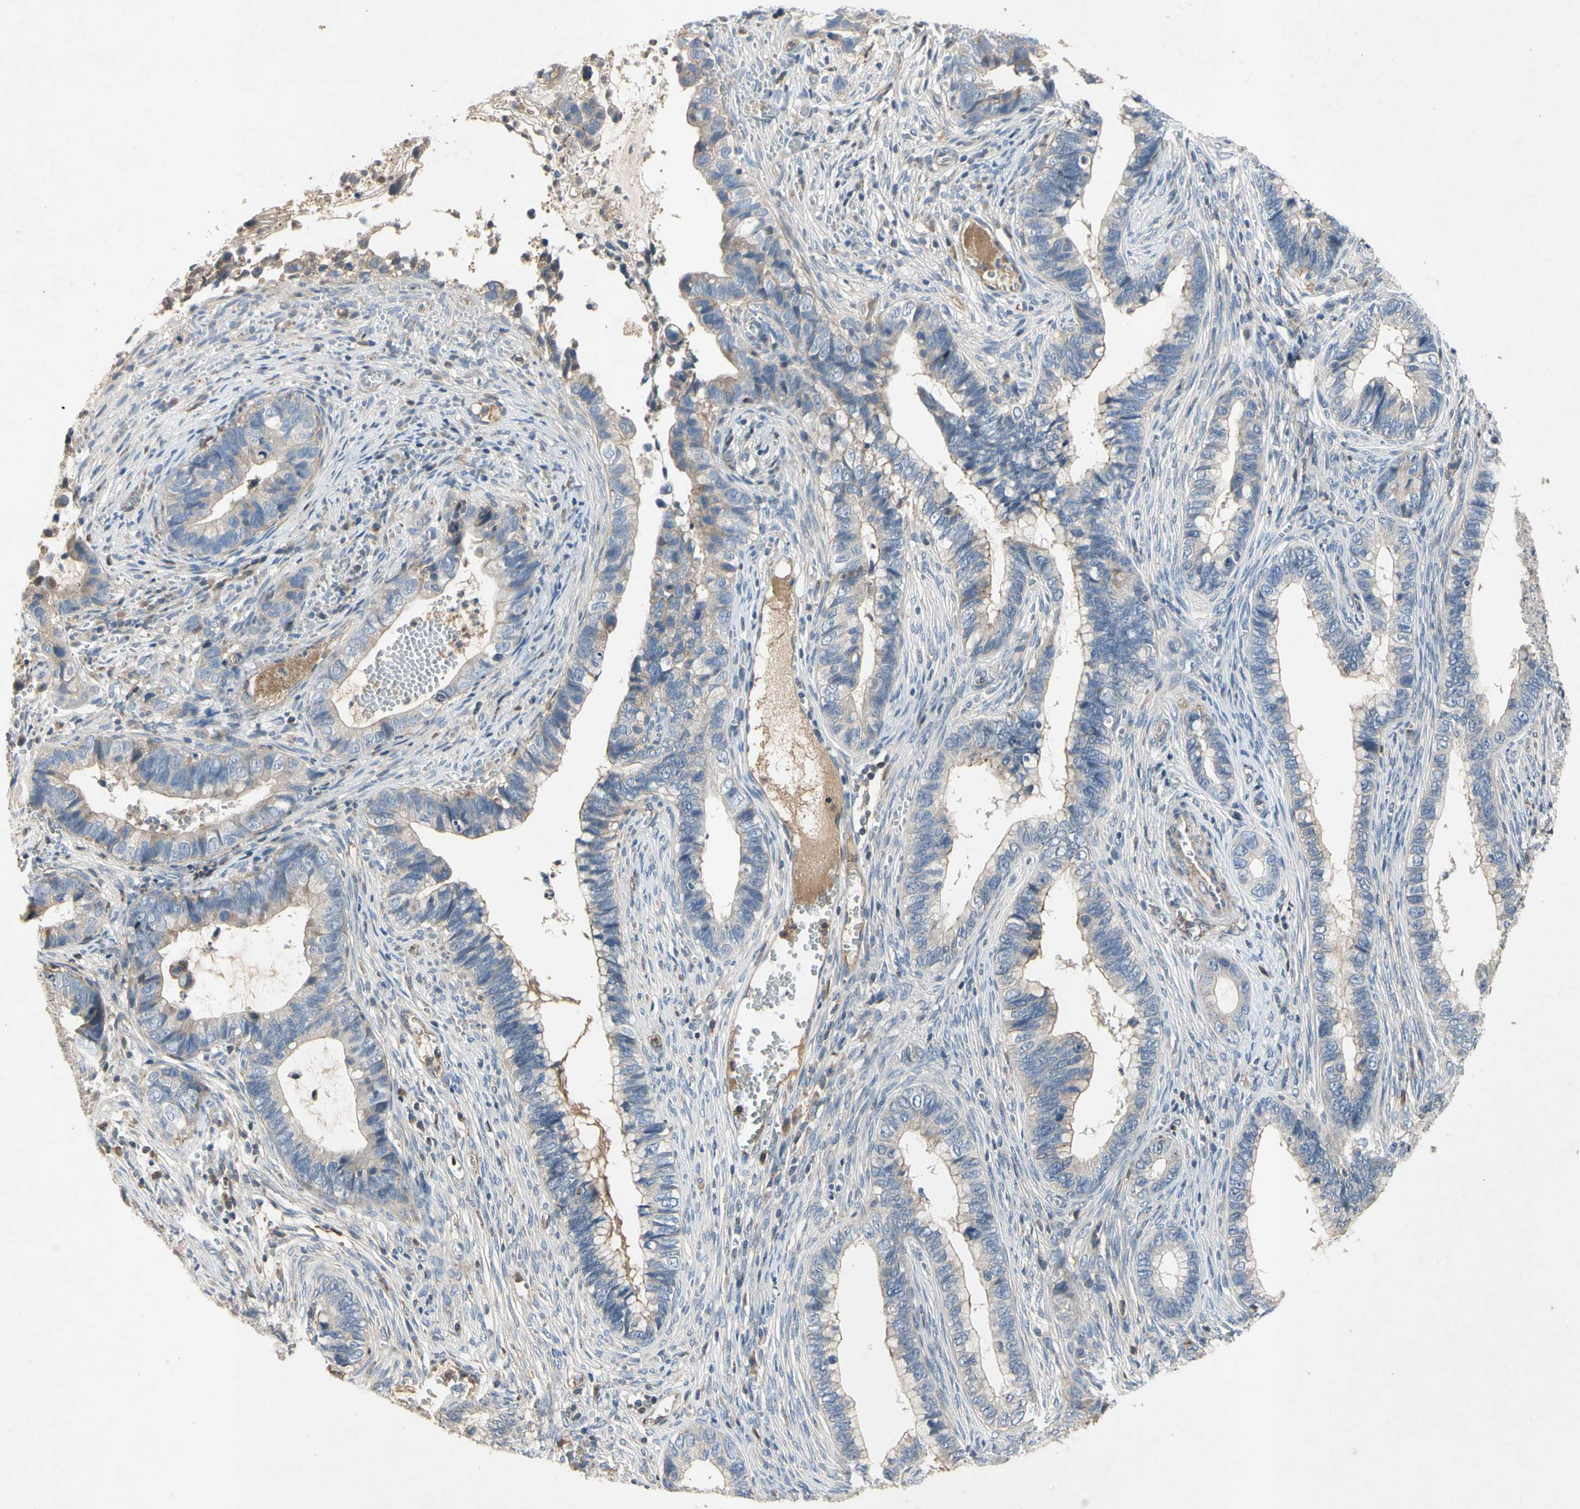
{"staining": {"intensity": "weak", "quantity": "<25%", "location": "cytoplasmic/membranous"}, "tissue": "cervical cancer", "cell_type": "Tumor cells", "image_type": "cancer", "snomed": [{"axis": "morphology", "description": "Adenocarcinoma, NOS"}, {"axis": "topography", "description": "Cervix"}], "caption": "There is no significant staining in tumor cells of cervical adenocarcinoma.", "gene": "CRTAC1", "patient": {"sex": "female", "age": 44}}